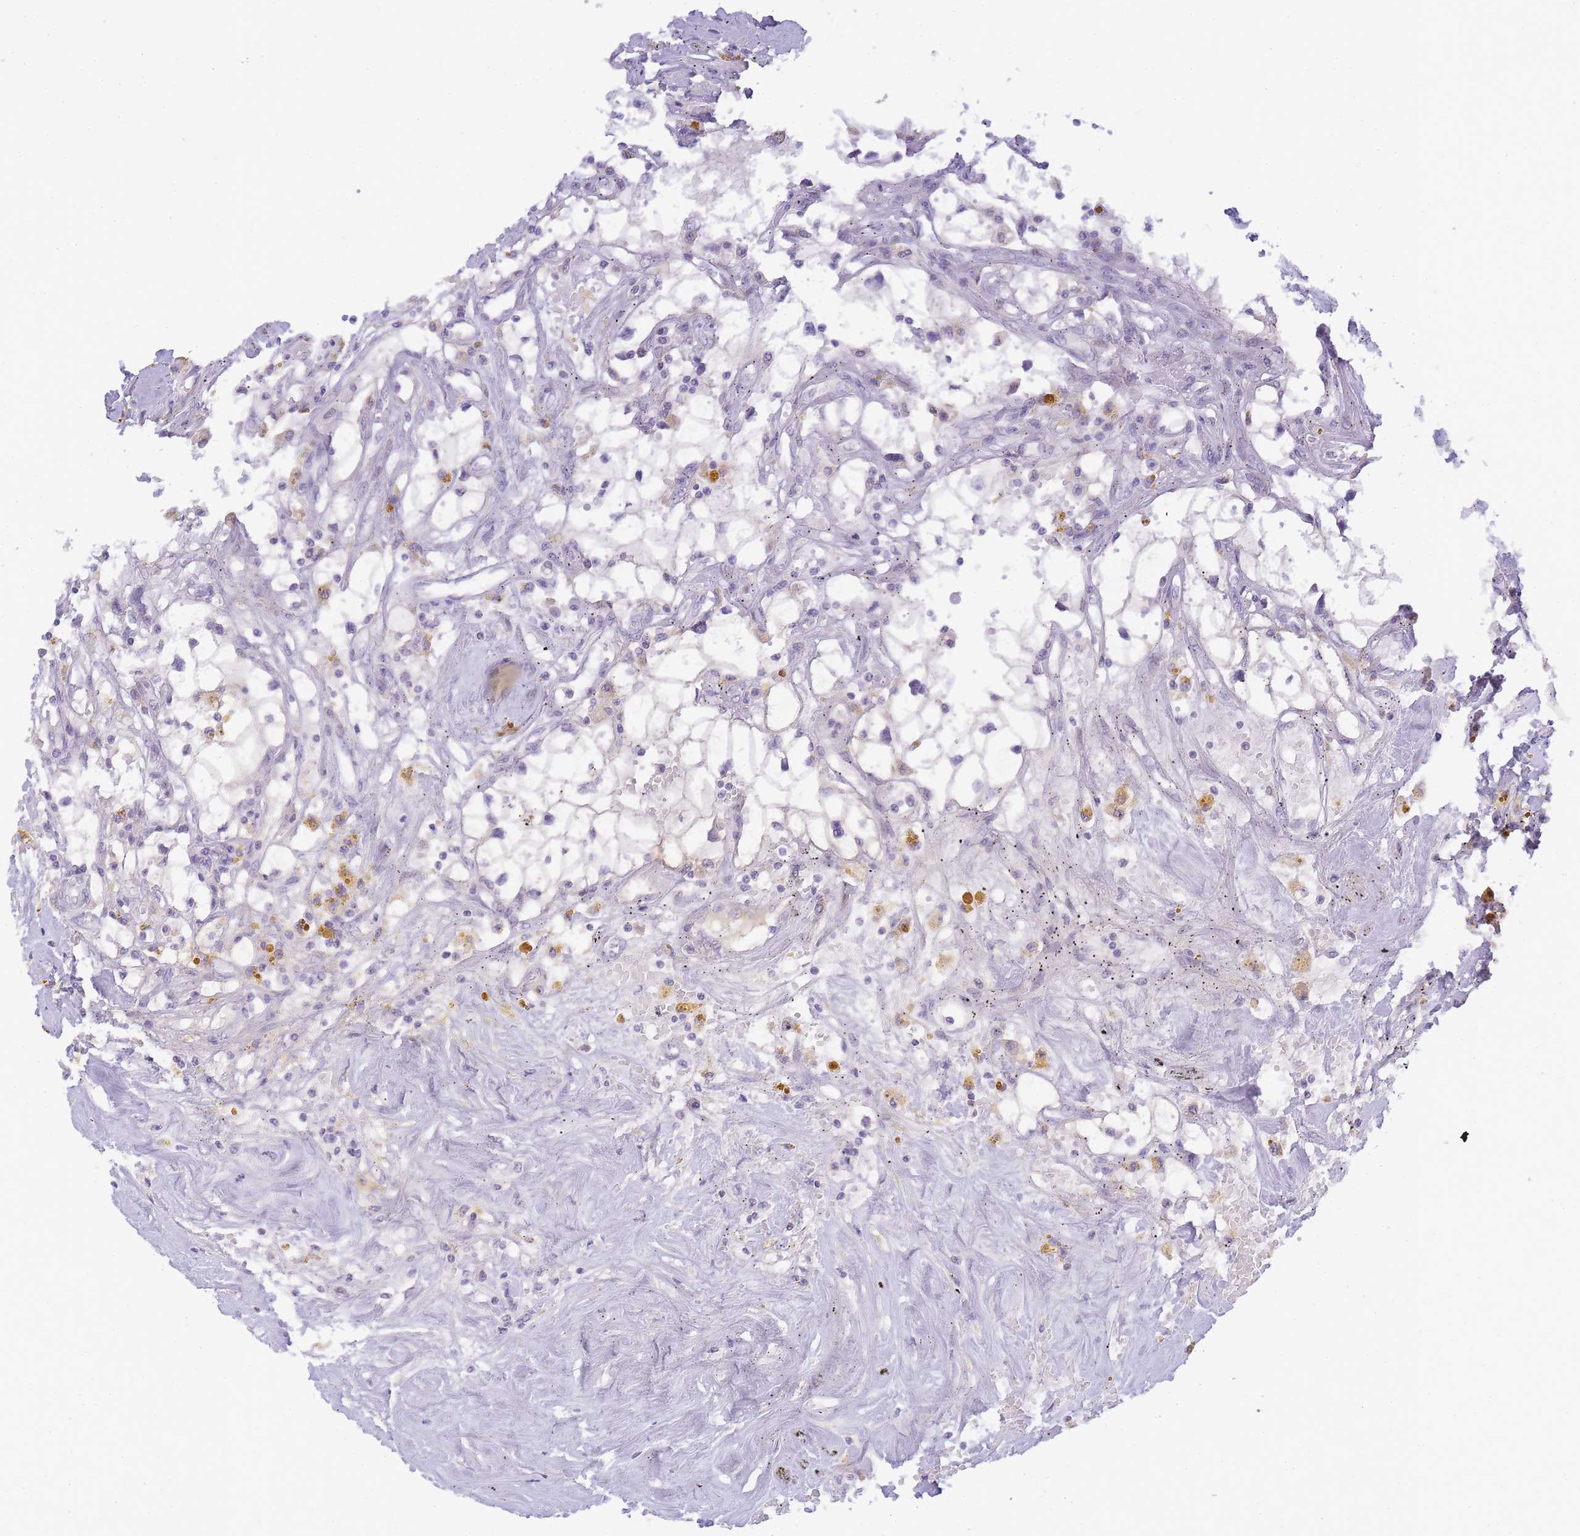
{"staining": {"intensity": "negative", "quantity": "none", "location": "none"}, "tissue": "renal cancer", "cell_type": "Tumor cells", "image_type": "cancer", "snomed": [{"axis": "morphology", "description": "Adenocarcinoma, NOS"}, {"axis": "topography", "description": "Kidney"}], "caption": "Renal adenocarcinoma was stained to show a protein in brown. There is no significant positivity in tumor cells.", "gene": "RRAD", "patient": {"sex": "male", "age": 56}}